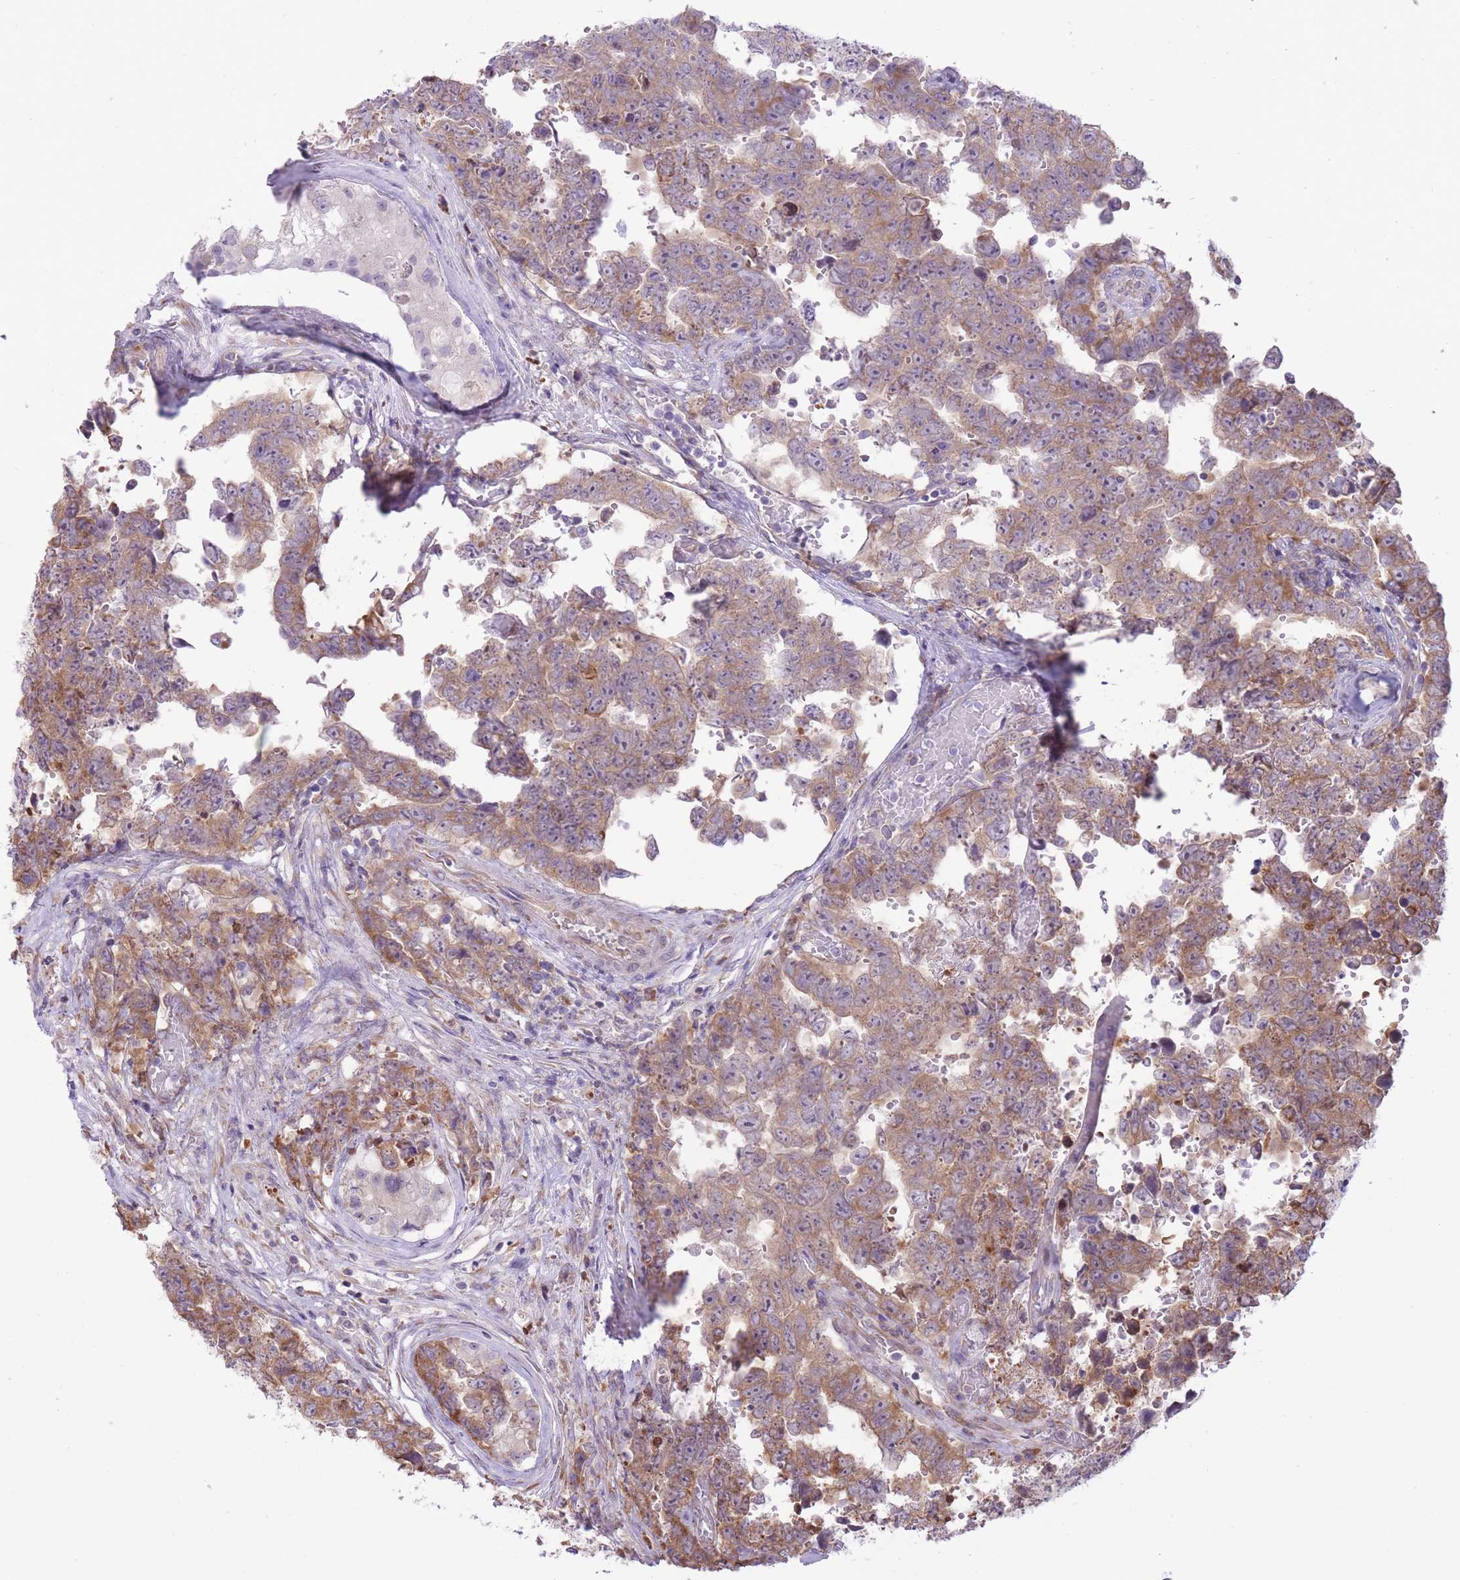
{"staining": {"intensity": "moderate", "quantity": ">75%", "location": "cytoplasmic/membranous"}, "tissue": "testis cancer", "cell_type": "Tumor cells", "image_type": "cancer", "snomed": [{"axis": "morphology", "description": "Normal tissue, NOS"}, {"axis": "morphology", "description": "Carcinoma, Embryonal, NOS"}, {"axis": "topography", "description": "Testis"}, {"axis": "topography", "description": "Epididymis"}], "caption": "Protein expression analysis of human testis embryonal carcinoma reveals moderate cytoplasmic/membranous positivity in approximately >75% of tumor cells.", "gene": "ZNF501", "patient": {"sex": "male", "age": 25}}